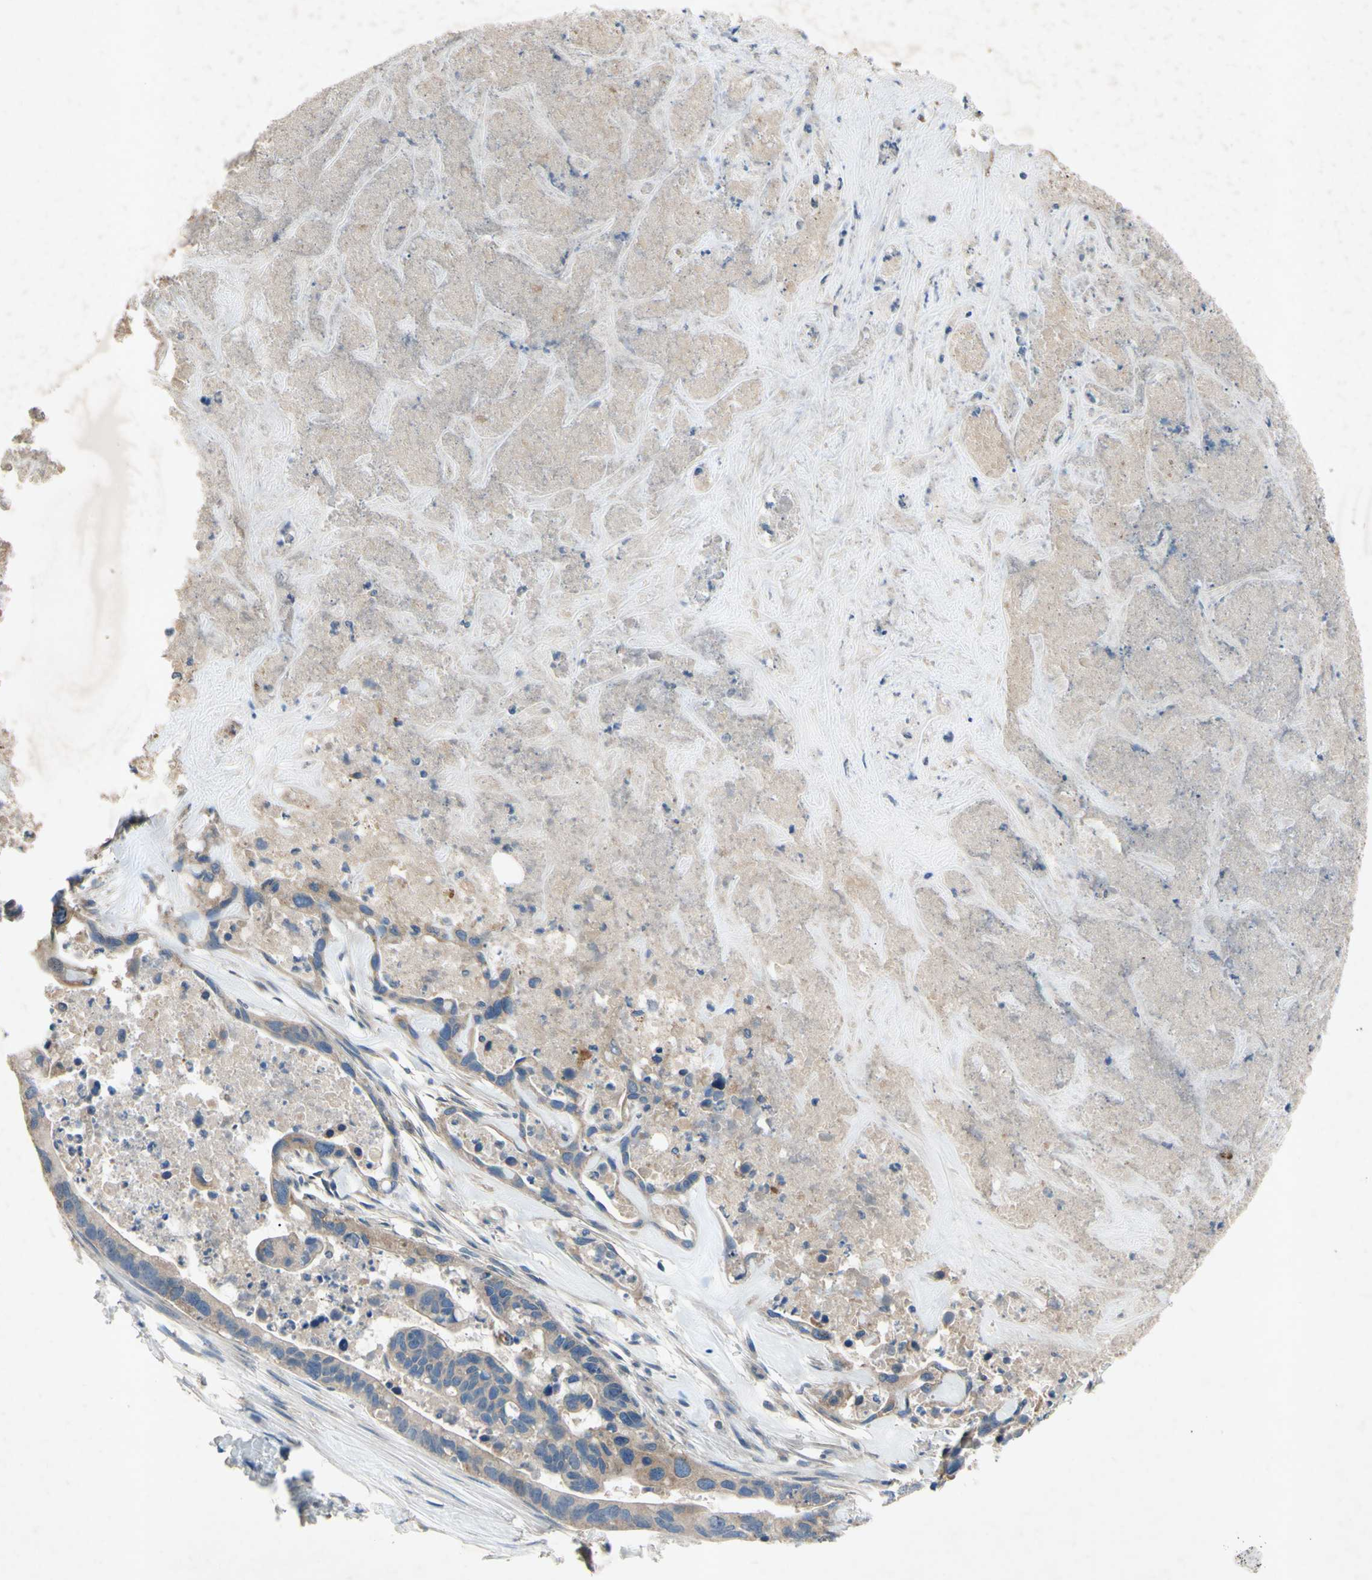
{"staining": {"intensity": "moderate", "quantity": ">75%", "location": "cytoplasmic/membranous"}, "tissue": "liver cancer", "cell_type": "Tumor cells", "image_type": "cancer", "snomed": [{"axis": "morphology", "description": "Cholangiocarcinoma"}, {"axis": "topography", "description": "Liver"}], "caption": "A medium amount of moderate cytoplasmic/membranous expression is present in approximately >75% of tumor cells in liver cancer tissue.", "gene": "HILPDA", "patient": {"sex": "female", "age": 65}}